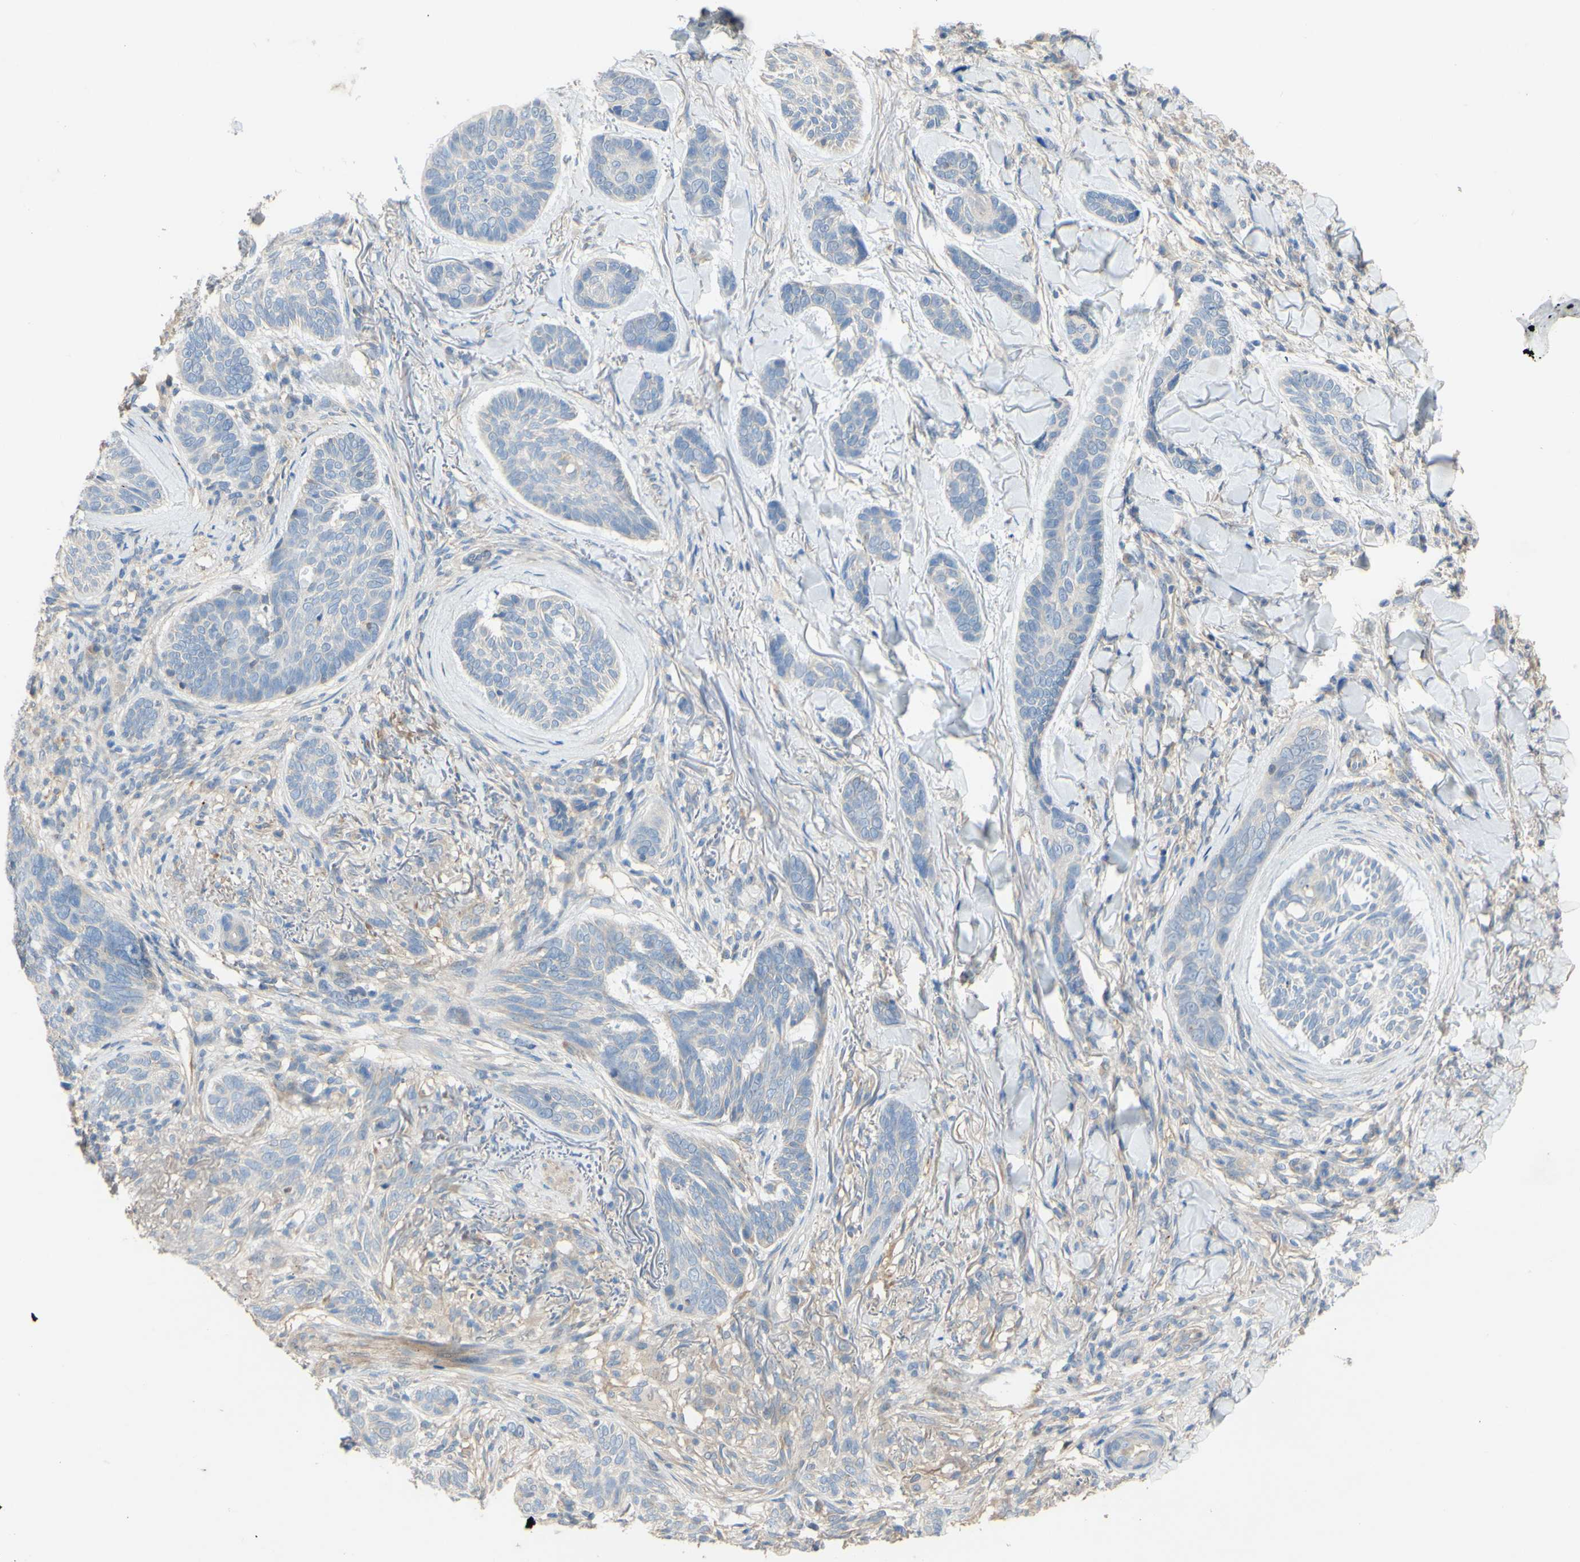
{"staining": {"intensity": "negative", "quantity": "none", "location": "none"}, "tissue": "skin cancer", "cell_type": "Tumor cells", "image_type": "cancer", "snomed": [{"axis": "morphology", "description": "Basal cell carcinoma"}, {"axis": "topography", "description": "Skin"}], "caption": "Immunohistochemistry photomicrograph of neoplastic tissue: human skin basal cell carcinoma stained with DAB (3,3'-diaminobenzidine) shows no significant protein expression in tumor cells.", "gene": "DKK3", "patient": {"sex": "male", "age": 43}}